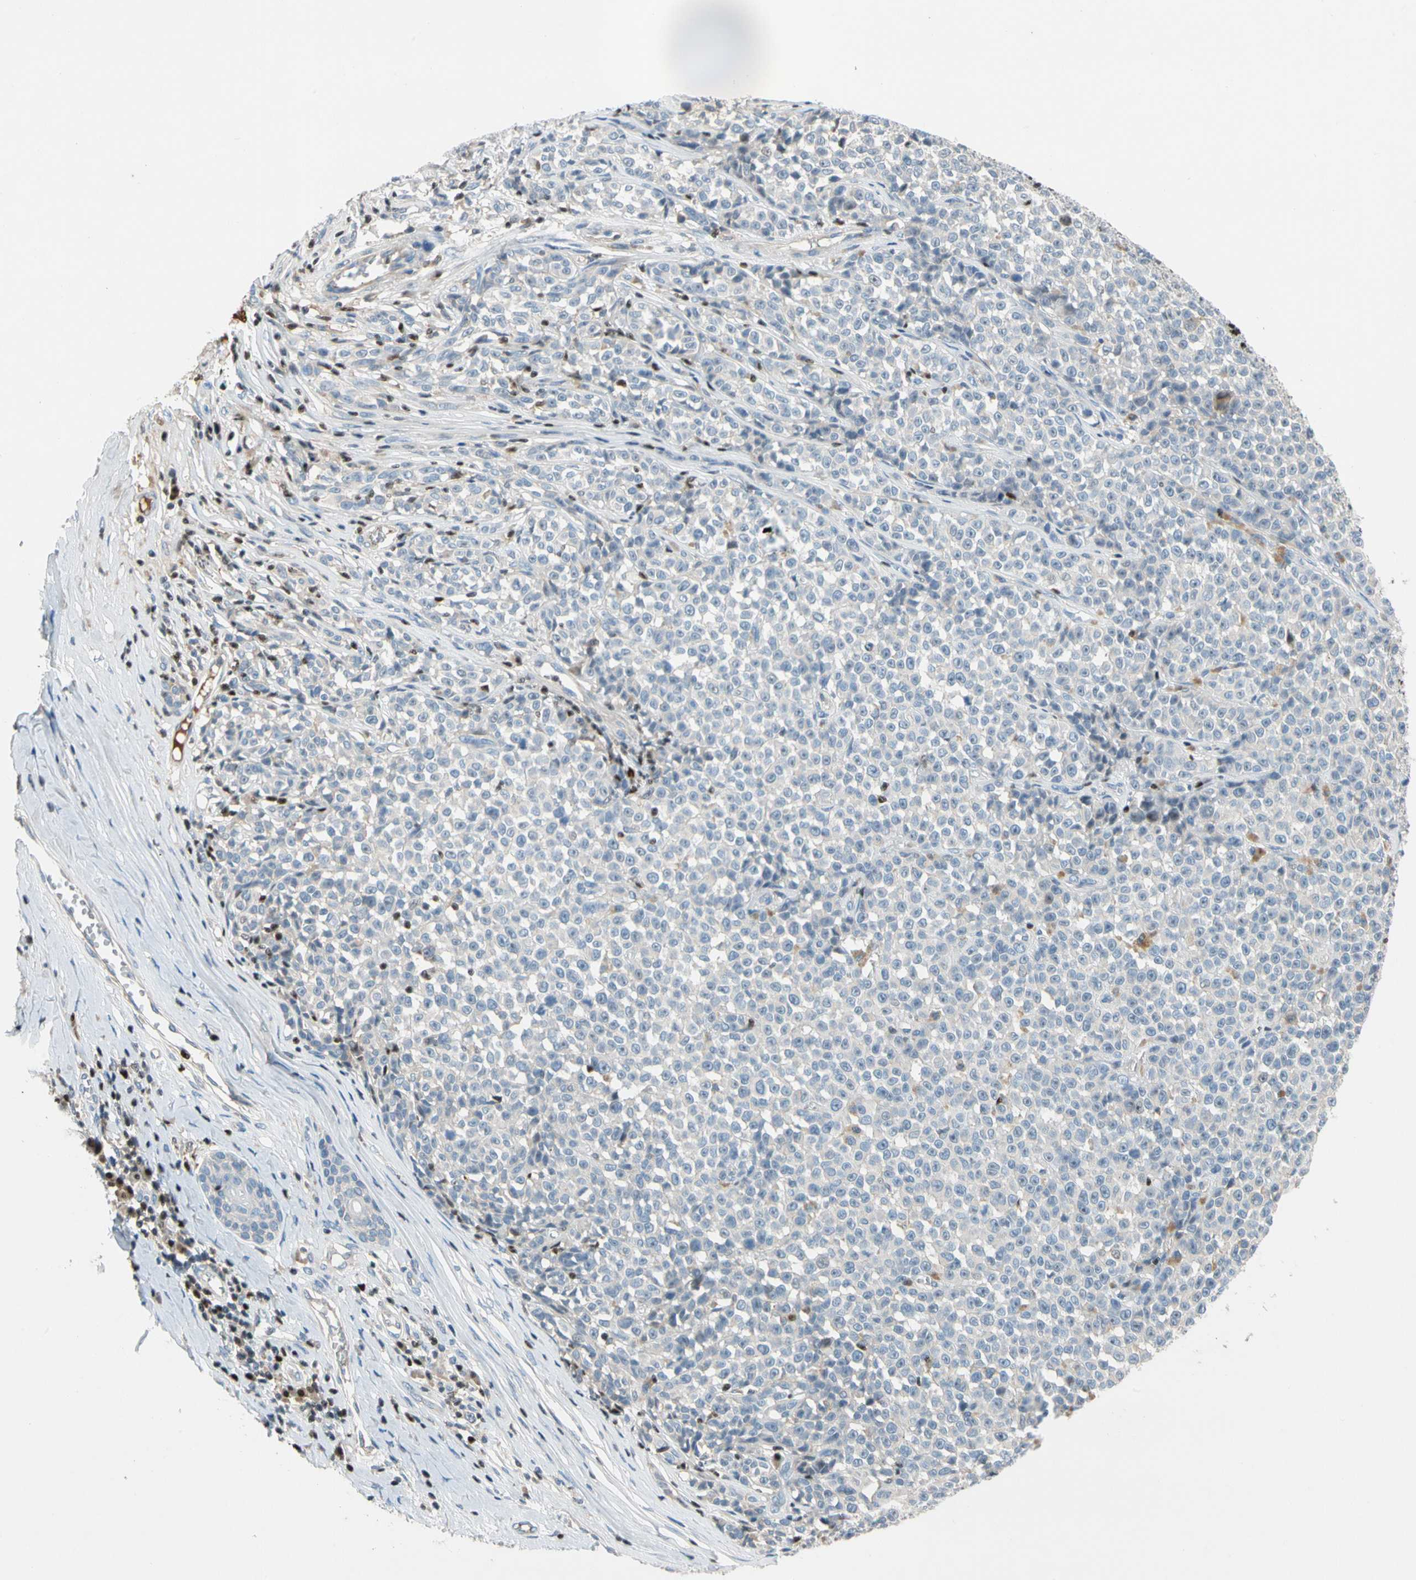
{"staining": {"intensity": "negative", "quantity": "none", "location": "none"}, "tissue": "melanoma", "cell_type": "Tumor cells", "image_type": "cancer", "snomed": [{"axis": "morphology", "description": "Malignant melanoma, NOS"}, {"axis": "topography", "description": "Skin"}], "caption": "This is a image of immunohistochemistry staining of malignant melanoma, which shows no staining in tumor cells.", "gene": "SP140", "patient": {"sex": "female", "age": 82}}